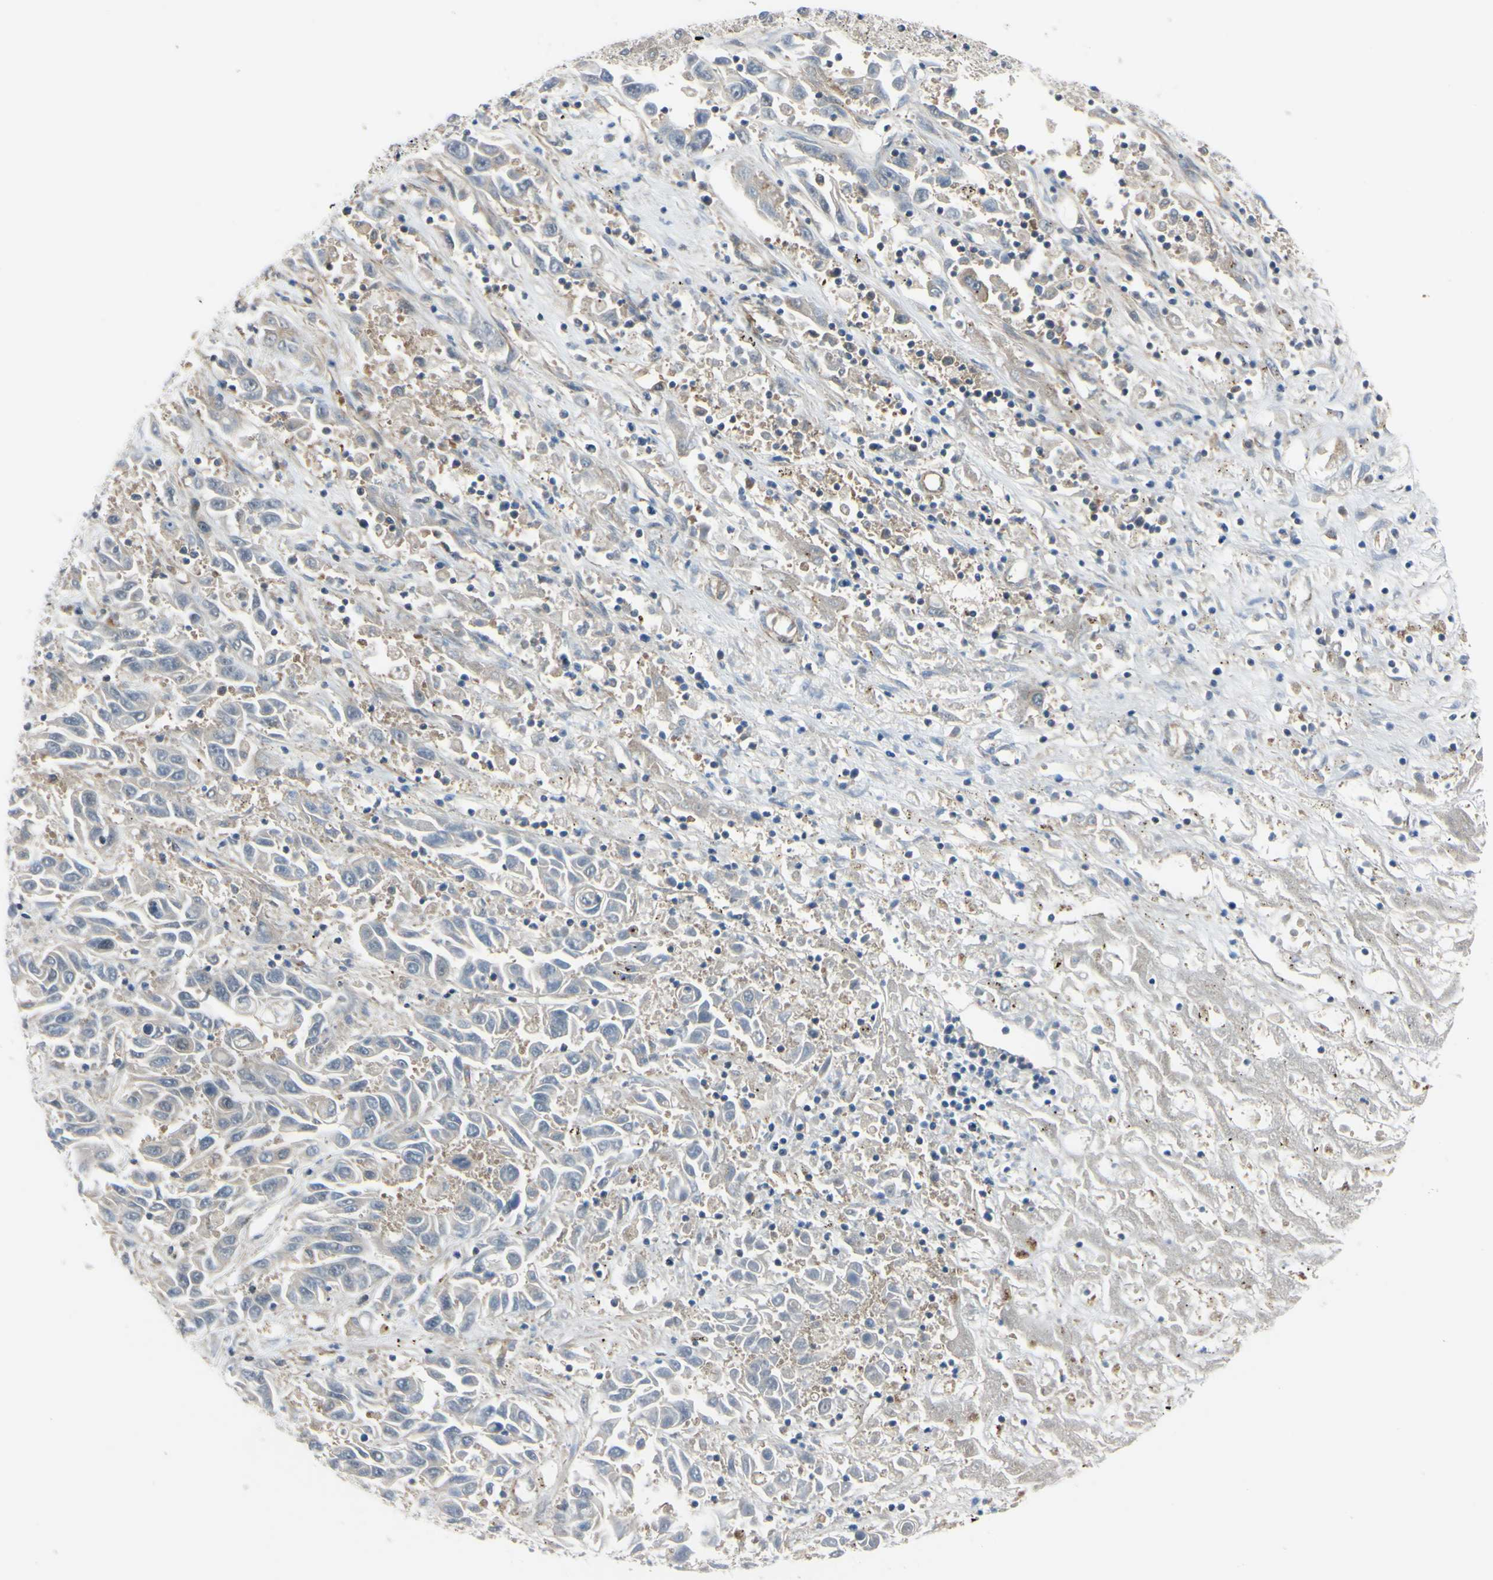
{"staining": {"intensity": "weak", "quantity": "25%-75%", "location": "cytoplasmic/membranous"}, "tissue": "liver cancer", "cell_type": "Tumor cells", "image_type": "cancer", "snomed": [{"axis": "morphology", "description": "Cholangiocarcinoma"}, {"axis": "topography", "description": "Liver"}], "caption": "IHC staining of liver cancer, which displays low levels of weak cytoplasmic/membranous expression in approximately 25%-75% of tumor cells indicating weak cytoplasmic/membranous protein expression. The staining was performed using DAB (brown) for protein detection and nuclei were counterstained in hematoxylin (blue).", "gene": "COMMD9", "patient": {"sex": "female", "age": 52}}